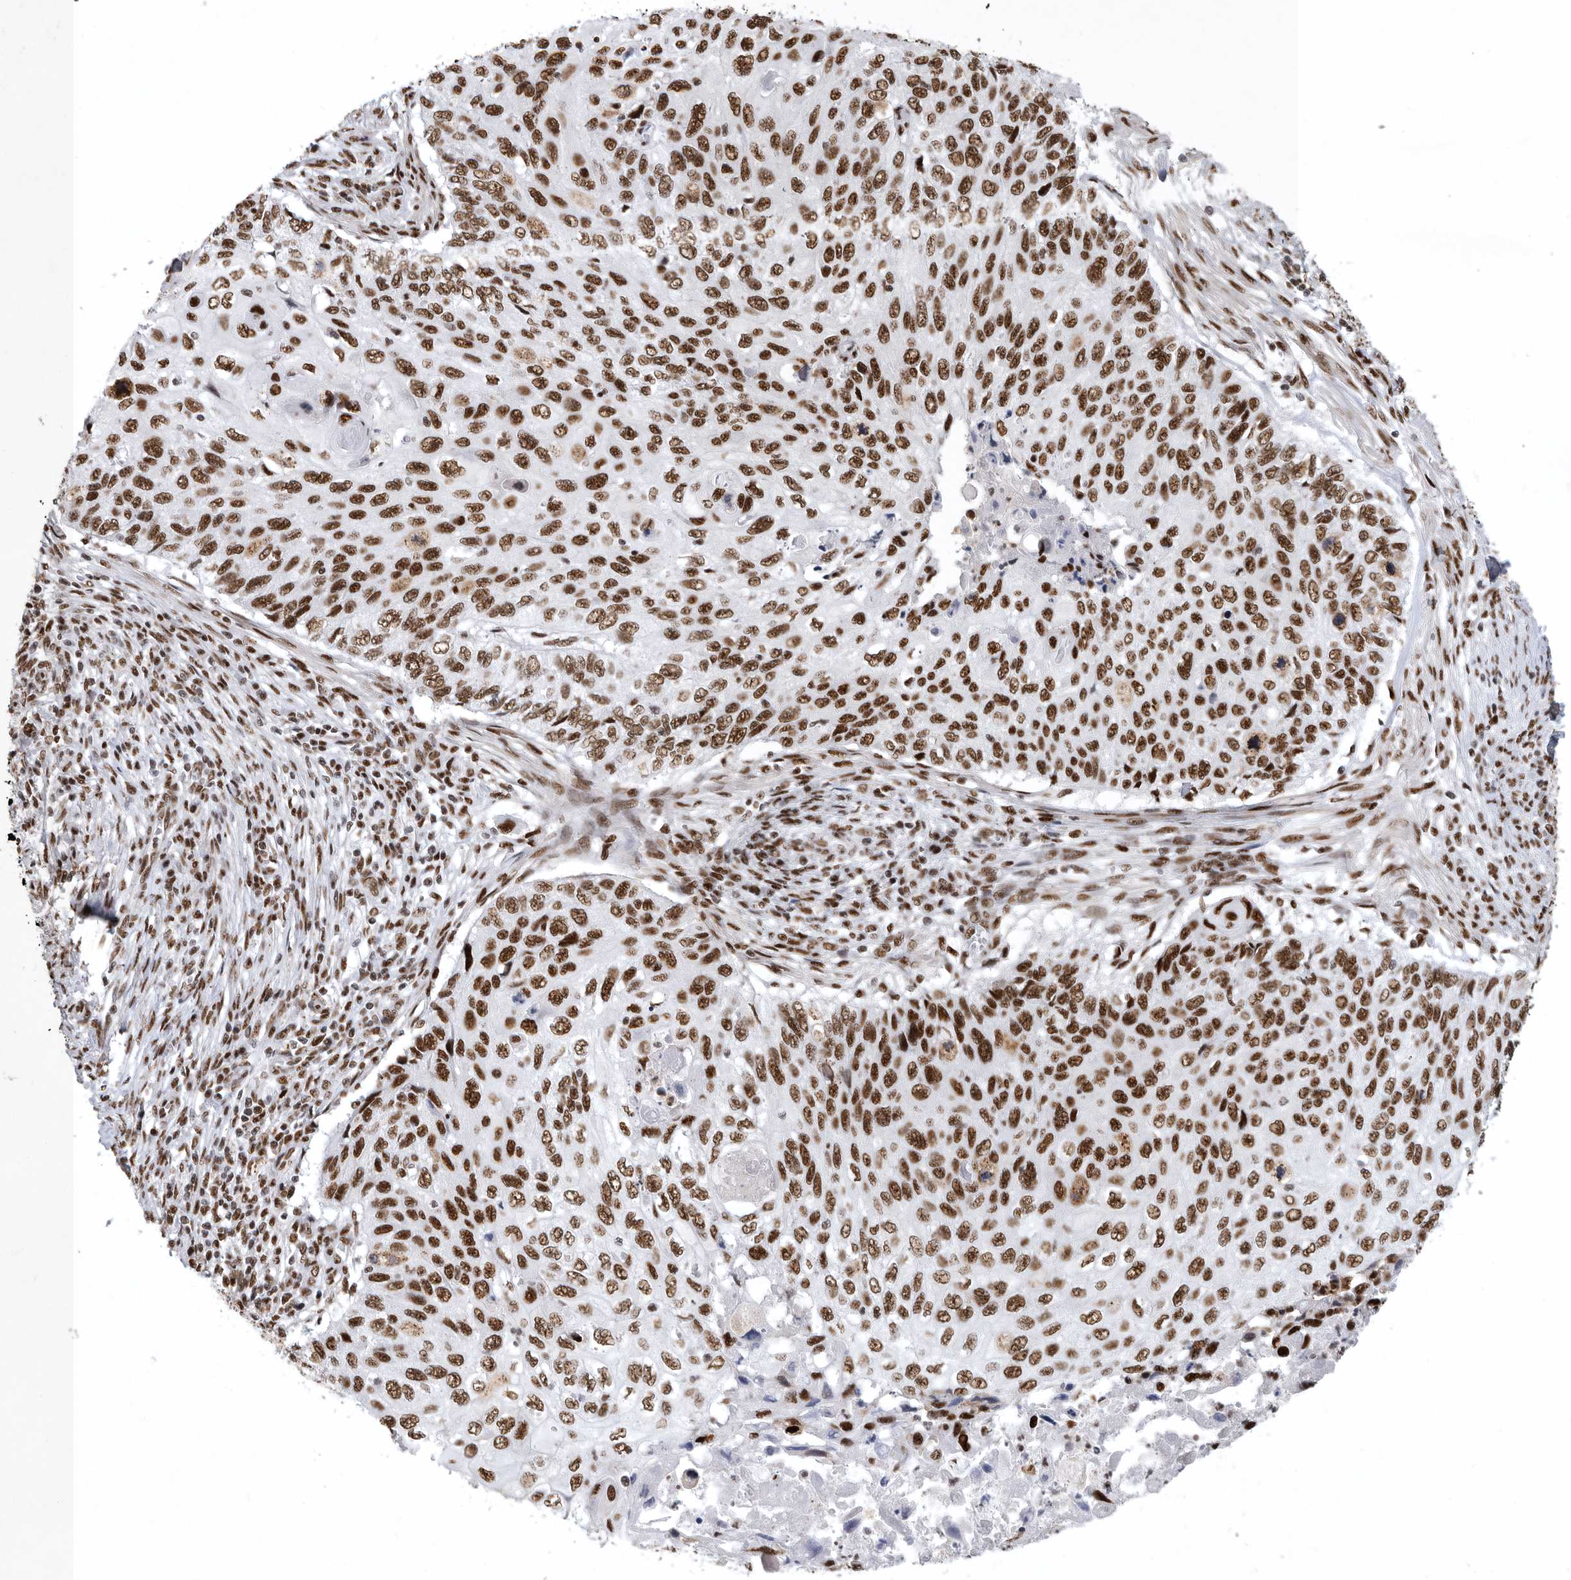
{"staining": {"intensity": "strong", "quantity": ">75%", "location": "nuclear"}, "tissue": "cervical cancer", "cell_type": "Tumor cells", "image_type": "cancer", "snomed": [{"axis": "morphology", "description": "Squamous cell carcinoma, NOS"}, {"axis": "topography", "description": "Cervix"}], "caption": "Immunohistochemistry micrograph of neoplastic tissue: cervical cancer stained using immunohistochemistry demonstrates high levels of strong protein expression localized specifically in the nuclear of tumor cells, appearing as a nuclear brown color.", "gene": "BCLAF1", "patient": {"sex": "female", "age": 70}}